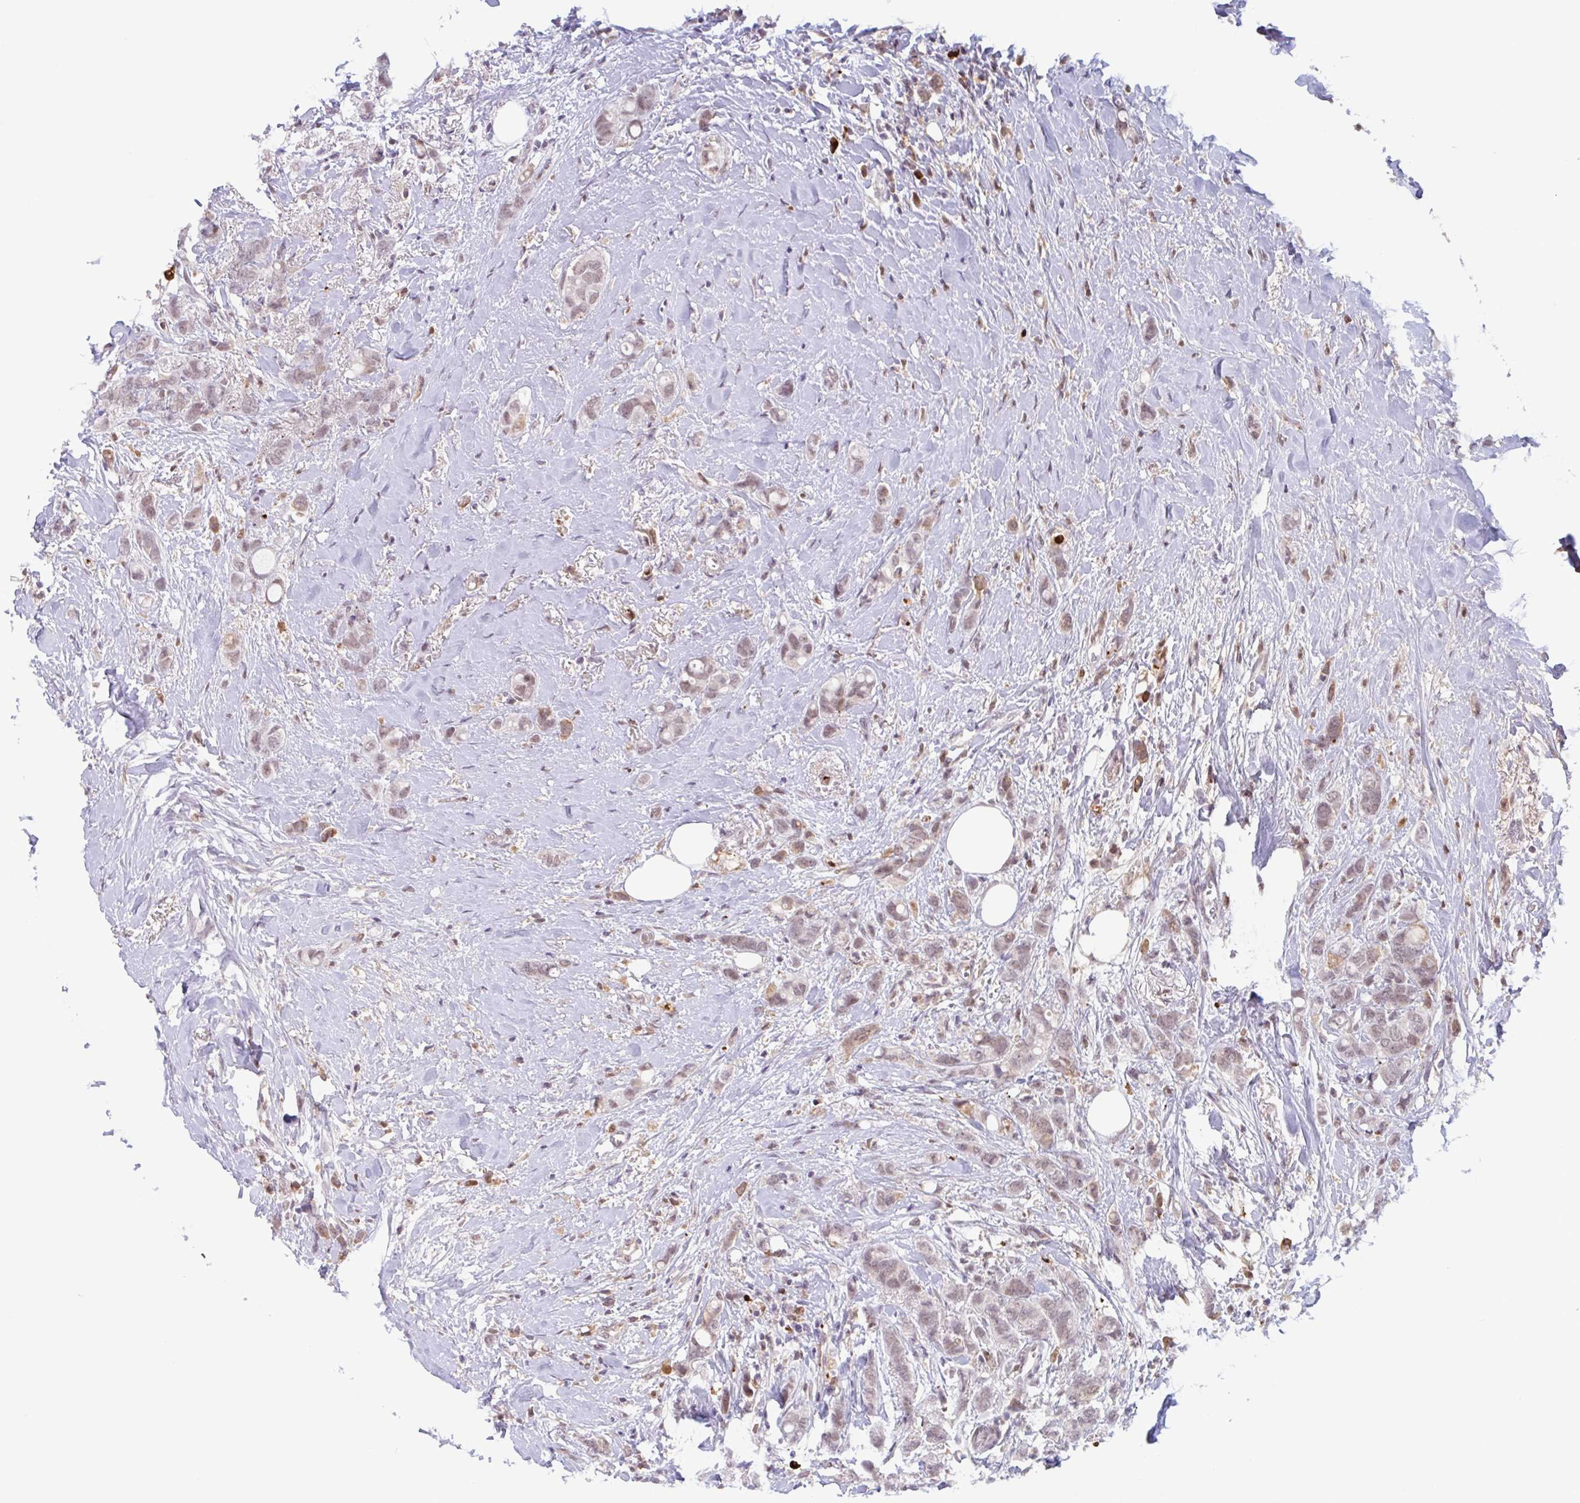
{"staining": {"intensity": "moderate", "quantity": ">75%", "location": "cytoplasmic/membranous,nuclear"}, "tissue": "breast cancer", "cell_type": "Tumor cells", "image_type": "cancer", "snomed": [{"axis": "morphology", "description": "Lobular carcinoma"}, {"axis": "topography", "description": "Breast"}], "caption": "Brown immunohistochemical staining in human lobular carcinoma (breast) shows moderate cytoplasmic/membranous and nuclear staining in about >75% of tumor cells.", "gene": "PLG", "patient": {"sex": "female", "age": 91}}